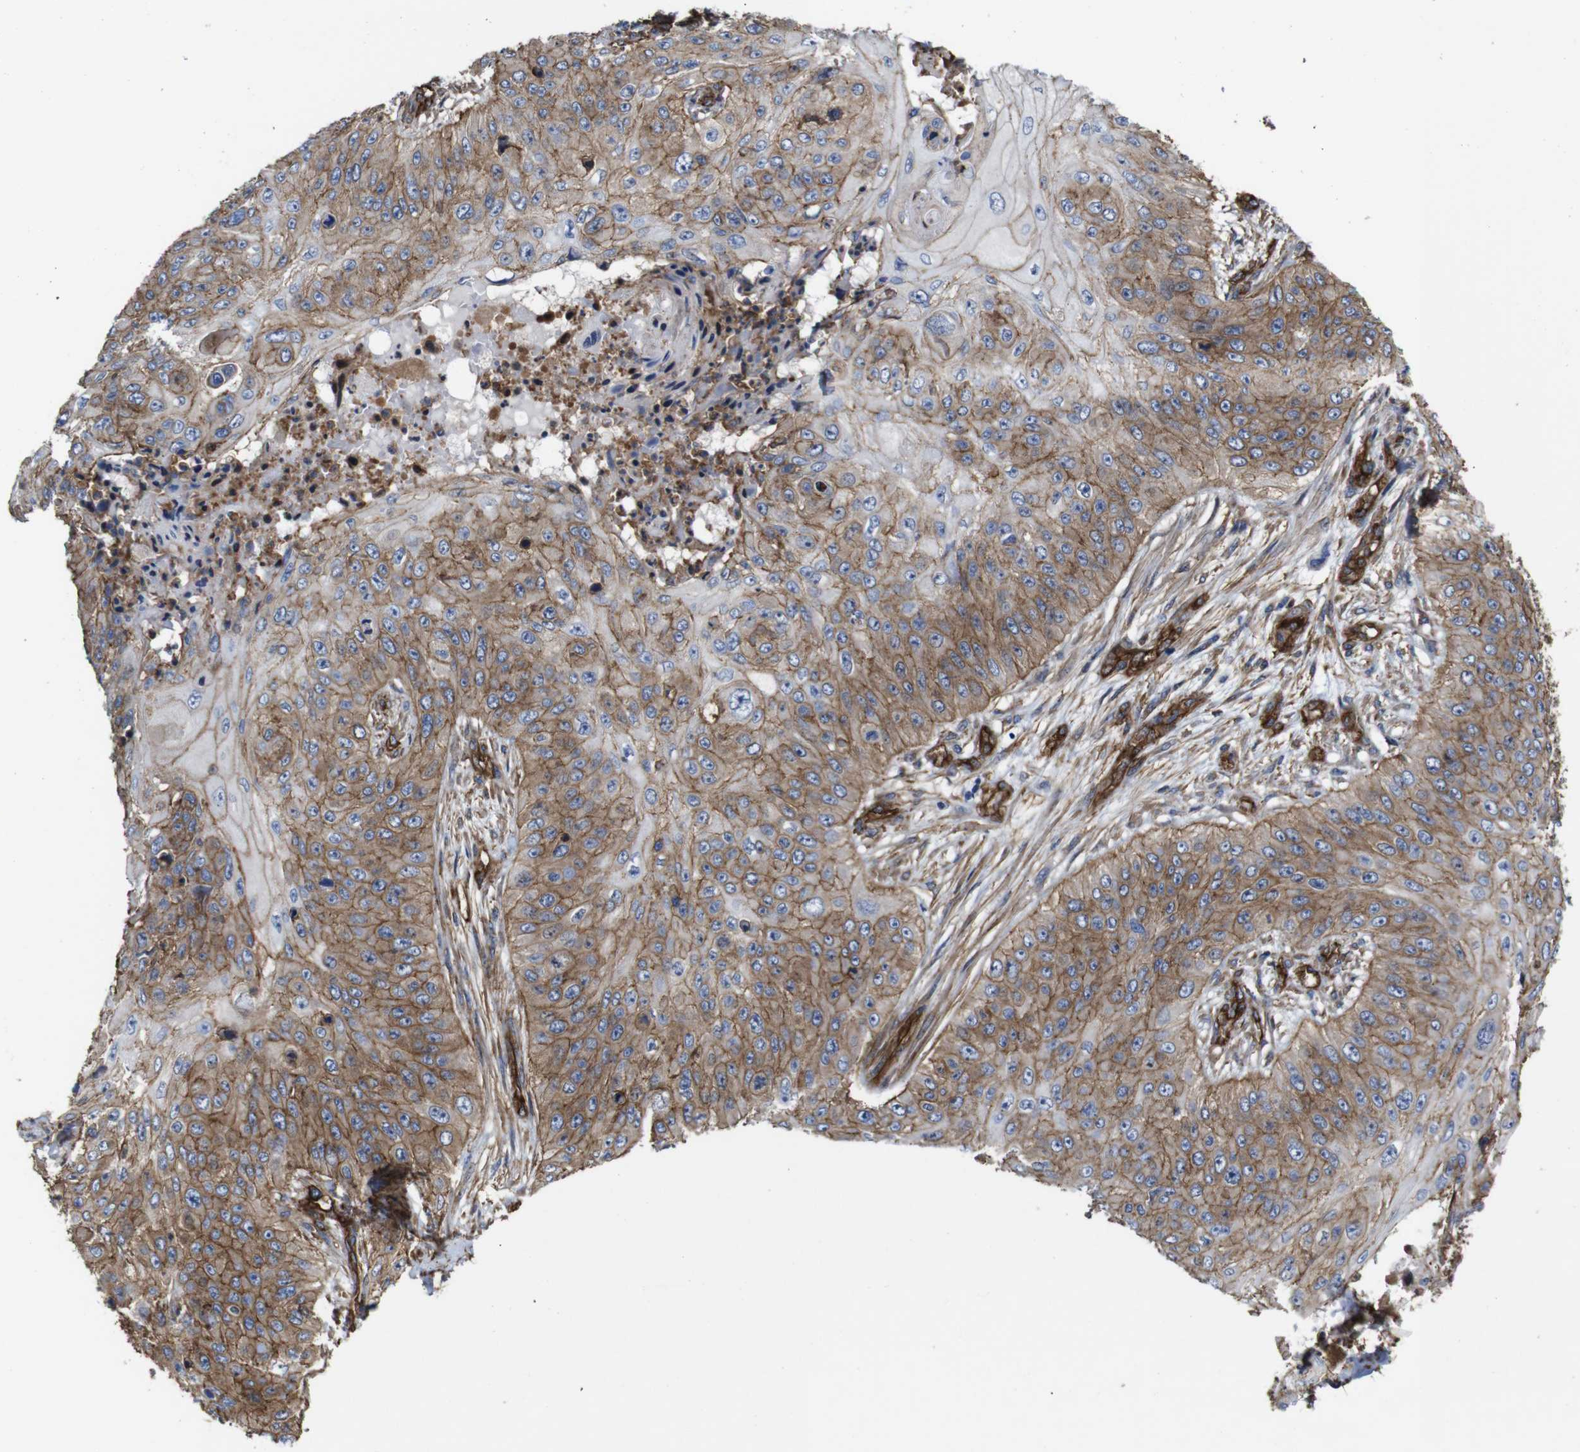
{"staining": {"intensity": "moderate", "quantity": "25%-75%", "location": "cytoplasmic/membranous"}, "tissue": "skin cancer", "cell_type": "Tumor cells", "image_type": "cancer", "snomed": [{"axis": "morphology", "description": "Squamous cell carcinoma, NOS"}, {"axis": "topography", "description": "Skin"}], "caption": "Immunohistochemistry (IHC) photomicrograph of human skin cancer (squamous cell carcinoma) stained for a protein (brown), which displays medium levels of moderate cytoplasmic/membranous staining in approximately 25%-75% of tumor cells.", "gene": "SPTBN1", "patient": {"sex": "female", "age": 80}}